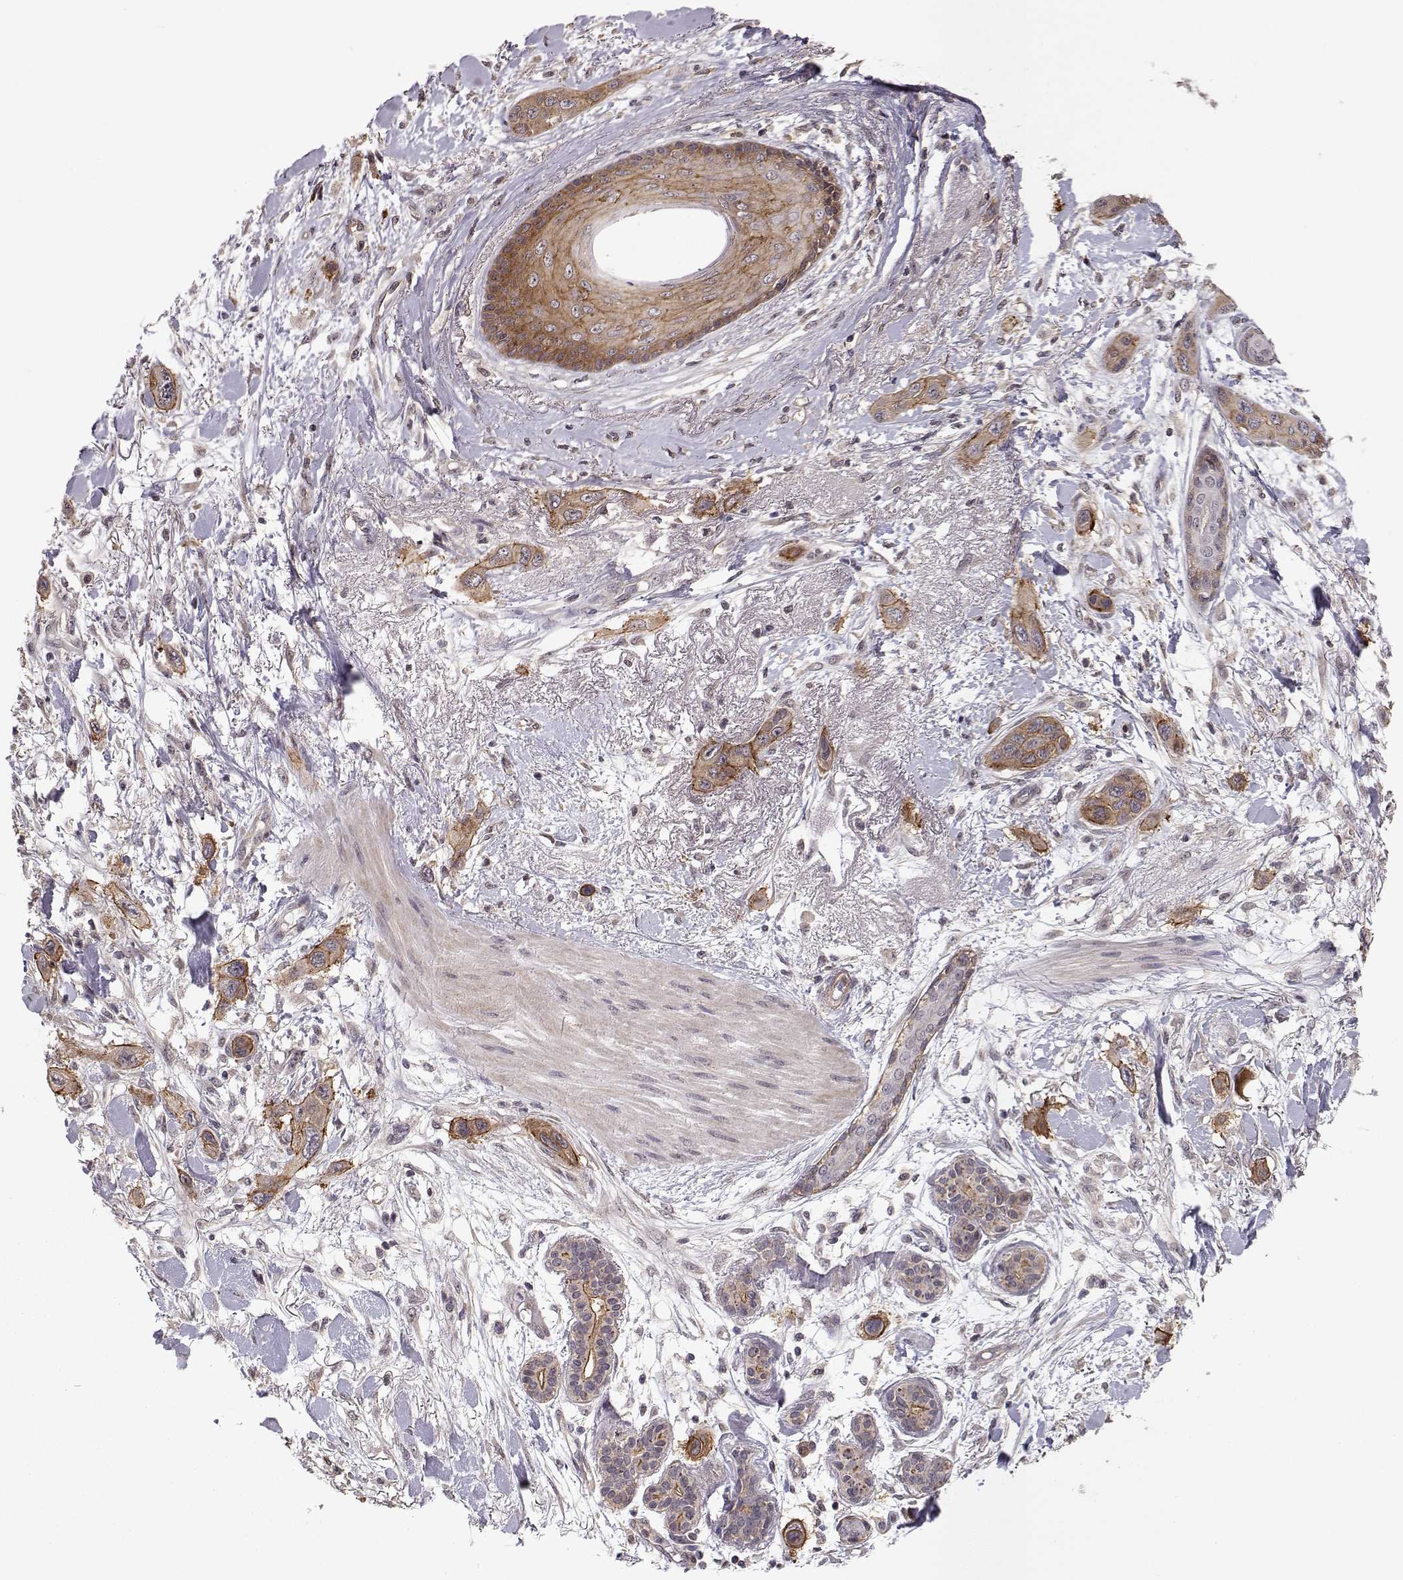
{"staining": {"intensity": "moderate", "quantity": "25%-75%", "location": "cytoplasmic/membranous"}, "tissue": "skin cancer", "cell_type": "Tumor cells", "image_type": "cancer", "snomed": [{"axis": "morphology", "description": "Squamous cell carcinoma, NOS"}, {"axis": "topography", "description": "Skin"}], "caption": "DAB immunohistochemical staining of human skin cancer (squamous cell carcinoma) reveals moderate cytoplasmic/membranous protein staining in about 25%-75% of tumor cells. The protein is shown in brown color, while the nuclei are stained blue.", "gene": "PLEKHG3", "patient": {"sex": "male", "age": 79}}